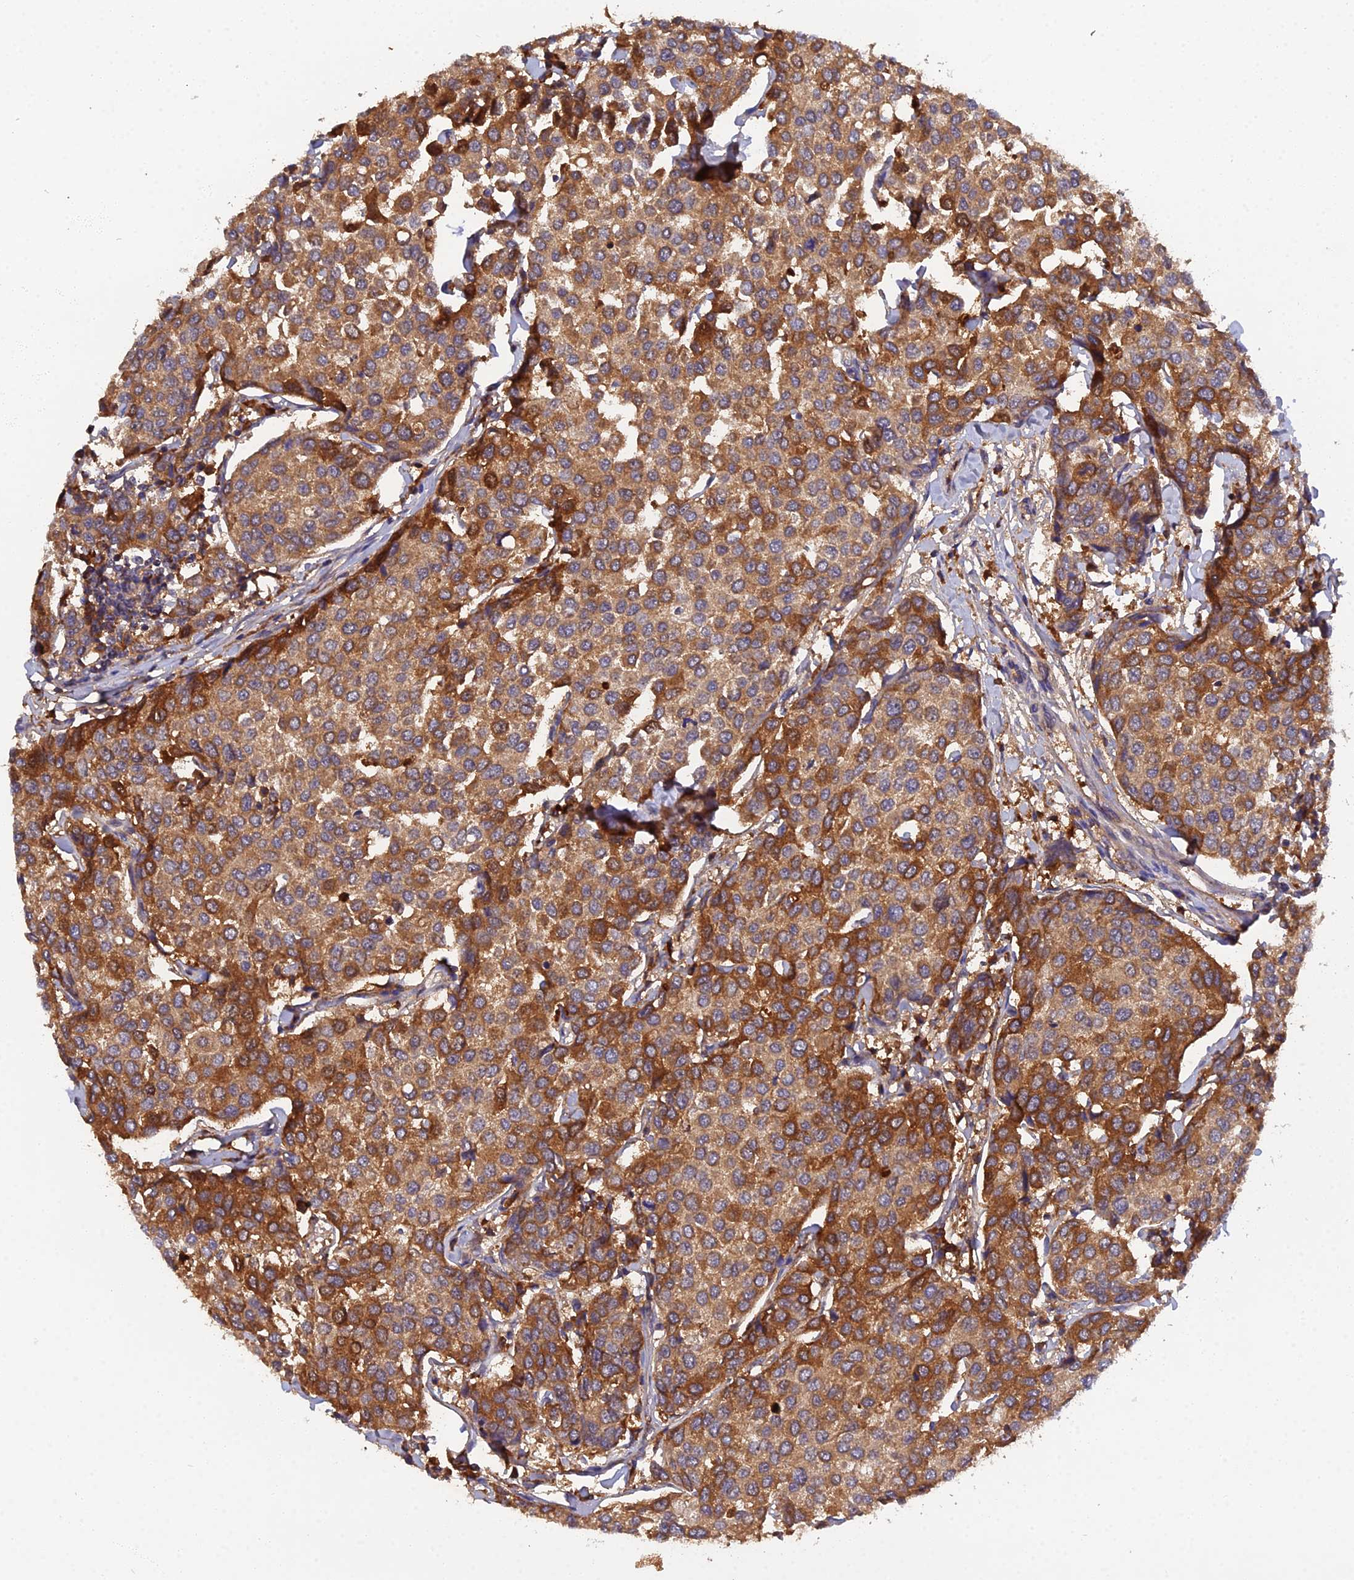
{"staining": {"intensity": "strong", "quantity": "25%-75%", "location": "cytoplasmic/membranous"}, "tissue": "breast cancer", "cell_type": "Tumor cells", "image_type": "cancer", "snomed": [{"axis": "morphology", "description": "Duct carcinoma"}, {"axis": "topography", "description": "Breast"}], "caption": "The photomicrograph reveals staining of breast intraductal carcinoma, revealing strong cytoplasmic/membranous protein expression (brown color) within tumor cells.", "gene": "TMEM258", "patient": {"sex": "female", "age": 55}}